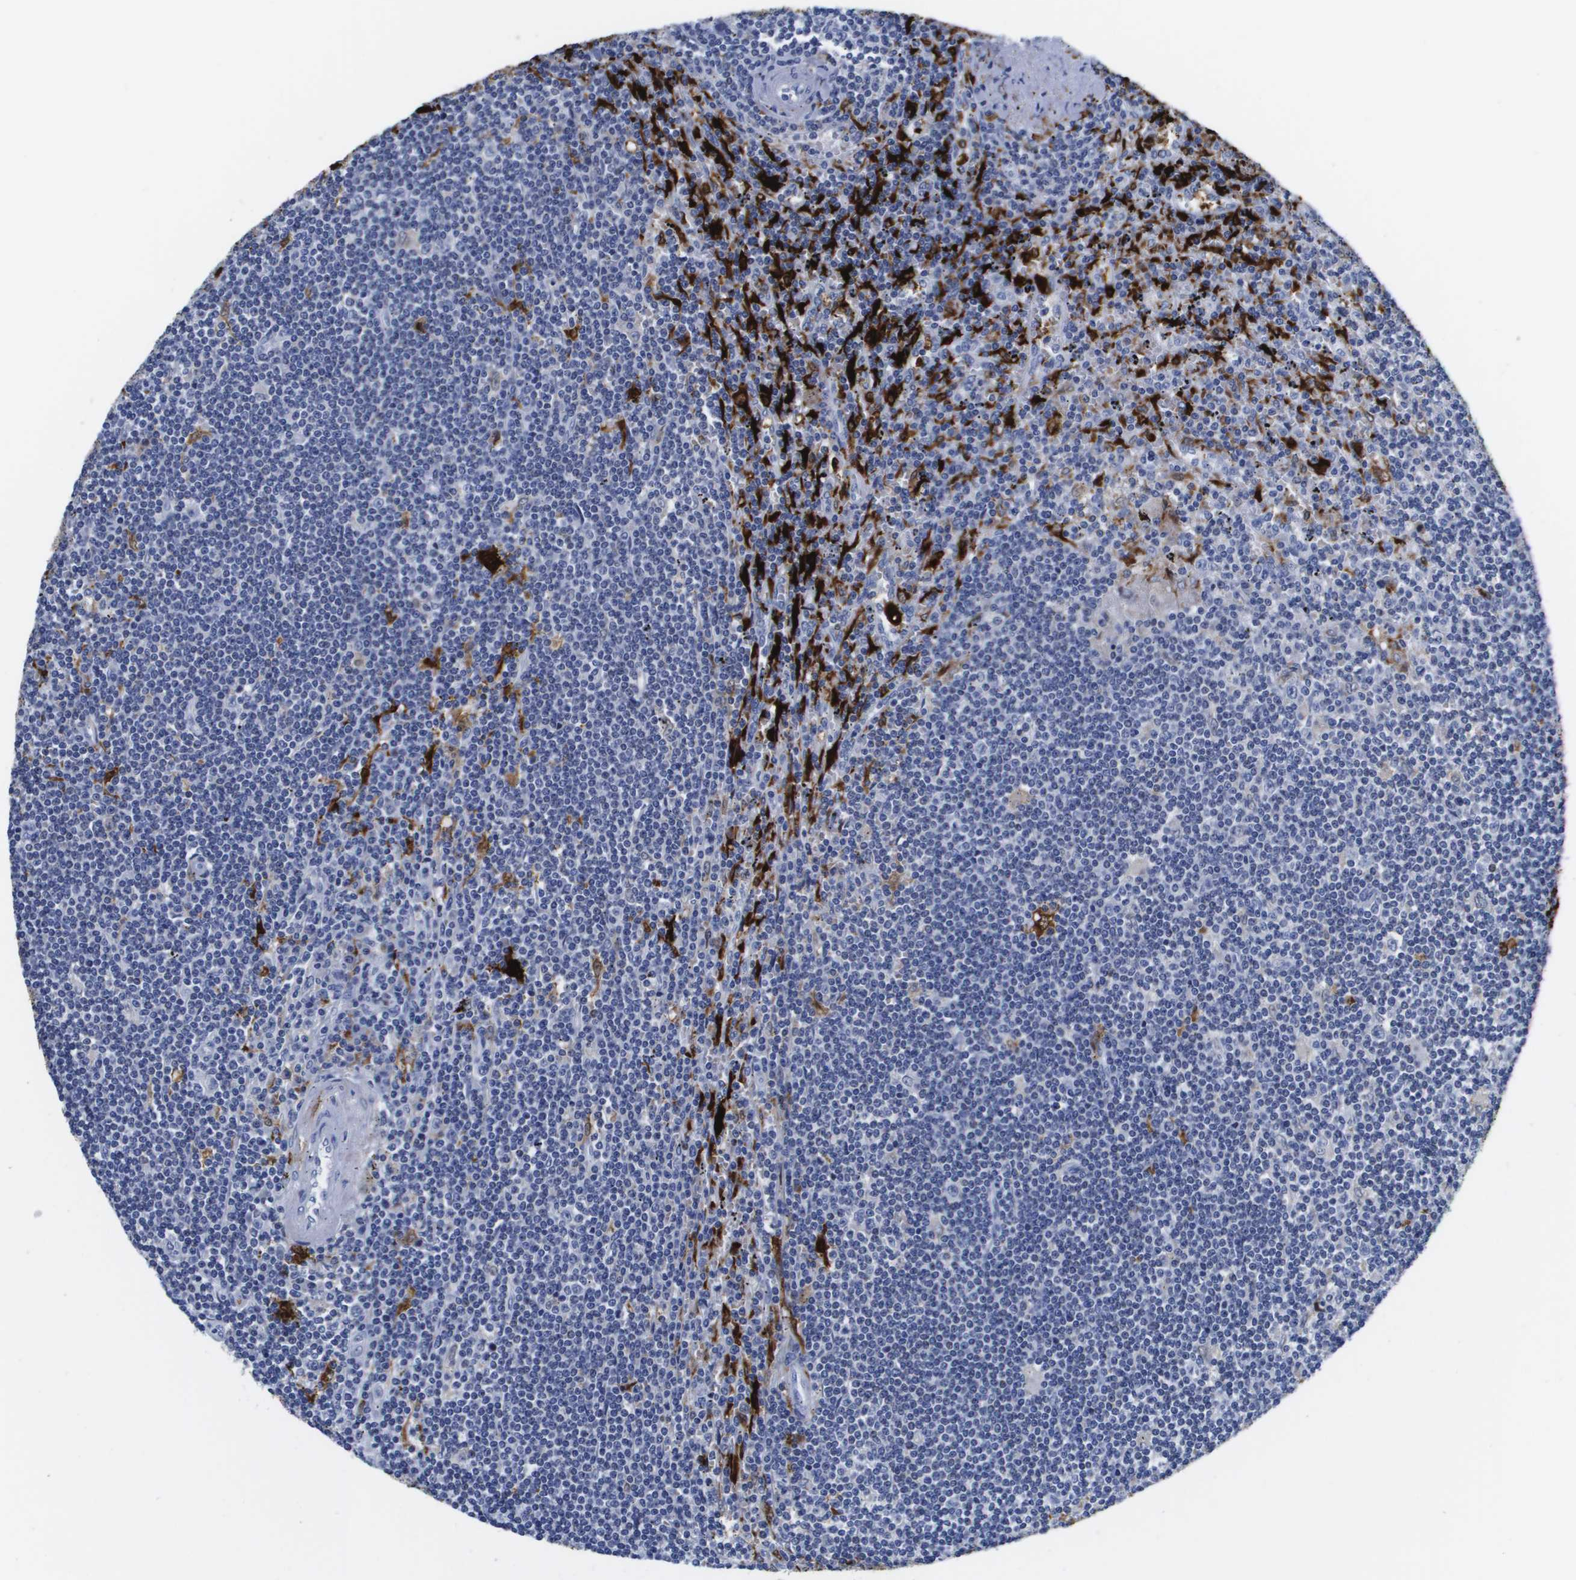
{"staining": {"intensity": "negative", "quantity": "none", "location": "none"}, "tissue": "lymphoma", "cell_type": "Tumor cells", "image_type": "cancer", "snomed": [{"axis": "morphology", "description": "Malignant lymphoma, non-Hodgkin's type, Low grade"}, {"axis": "topography", "description": "Spleen"}], "caption": "Lymphoma was stained to show a protein in brown. There is no significant positivity in tumor cells.", "gene": "HMOX1", "patient": {"sex": "male", "age": 76}}